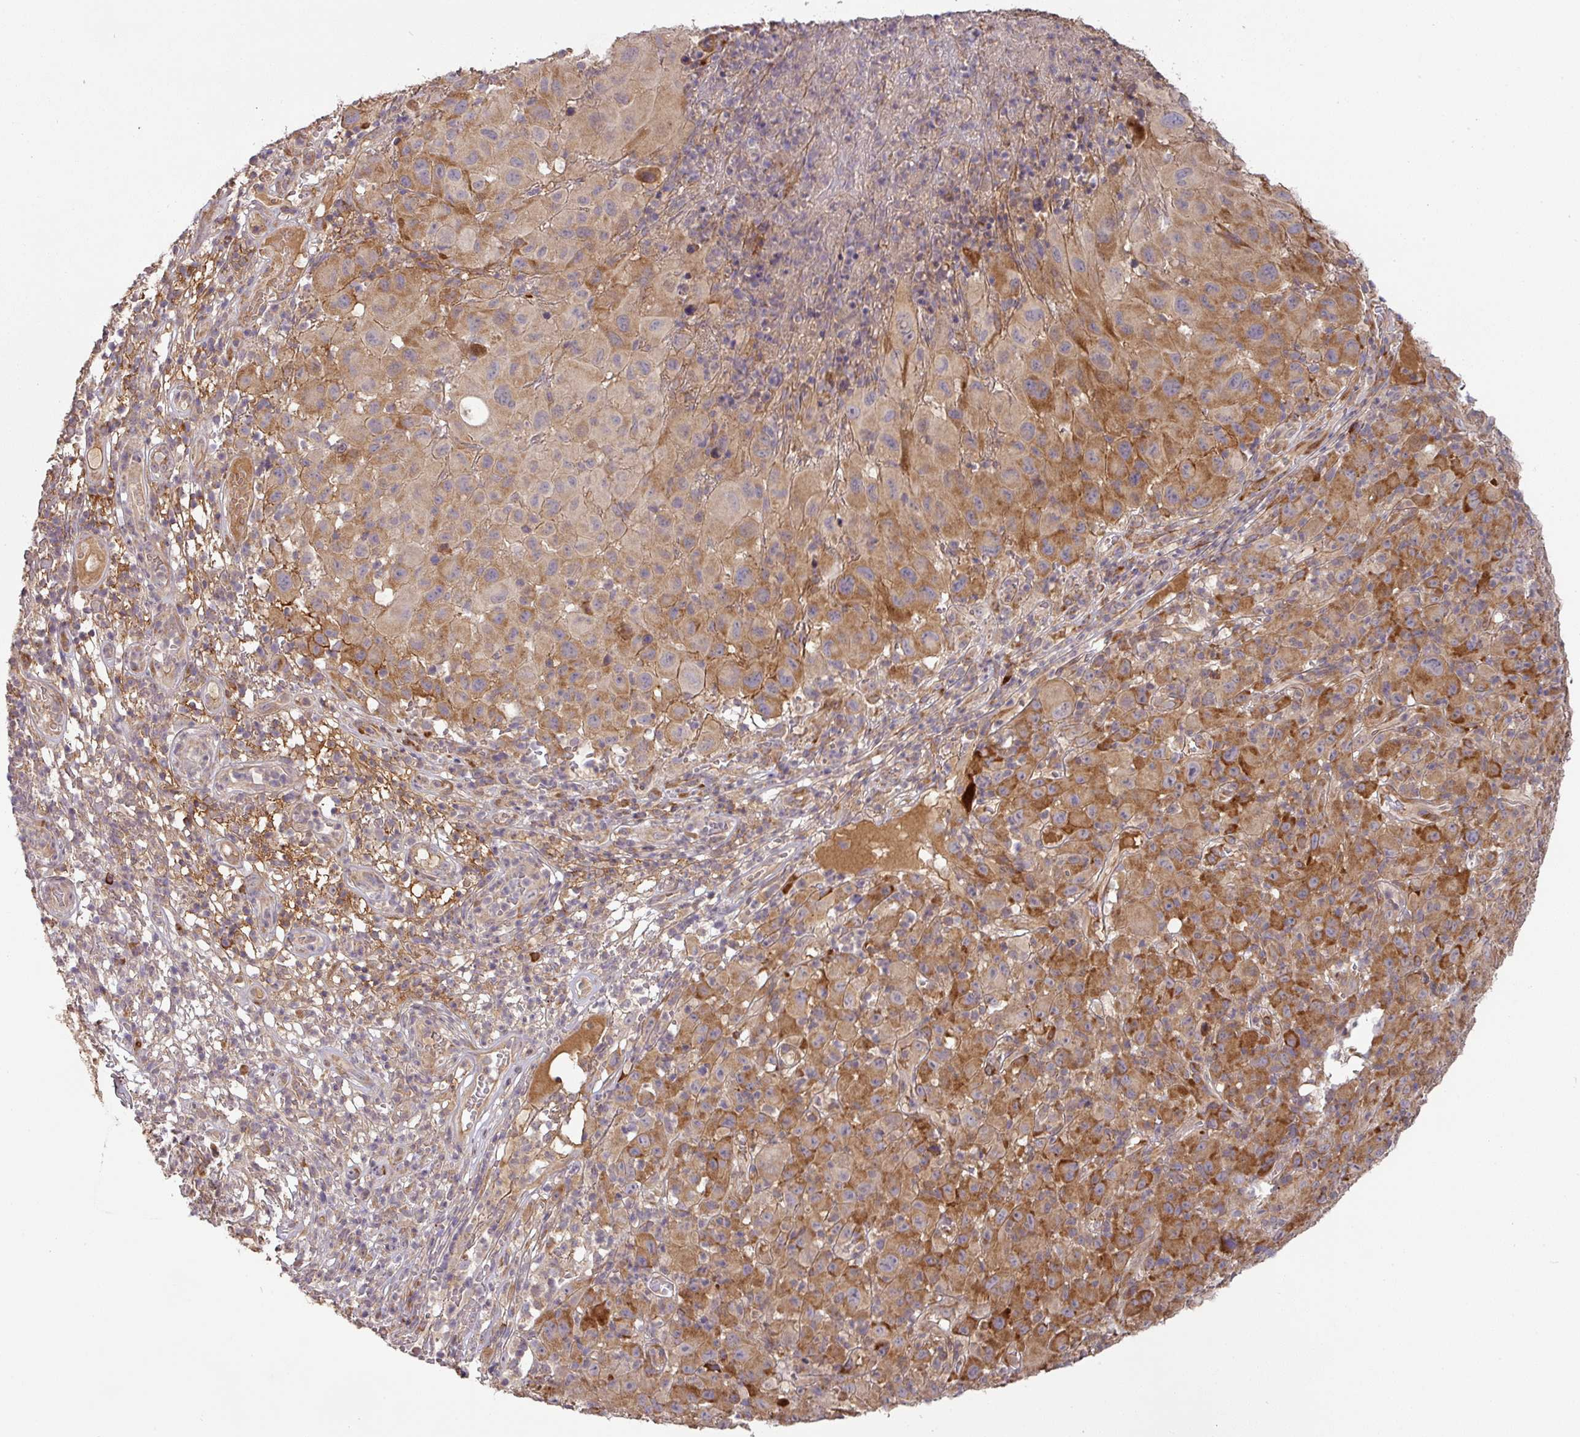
{"staining": {"intensity": "moderate", "quantity": ">75%", "location": "cytoplasmic/membranous"}, "tissue": "melanoma", "cell_type": "Tumor cells", "image_type": "cancer", "snomed": [{"axis": "morphology", "description": "Malignant melanoma, NOS"}, {"axis": "topography", "description": "Skin"}], "caption": "Malignant melanoma stained for a protein (brown) displays moderate cytoplasmic/membranous positive staining in about >75% of tumor cells.", "gene": "GALP", "patient": {"sex": "male", "age": 73}}